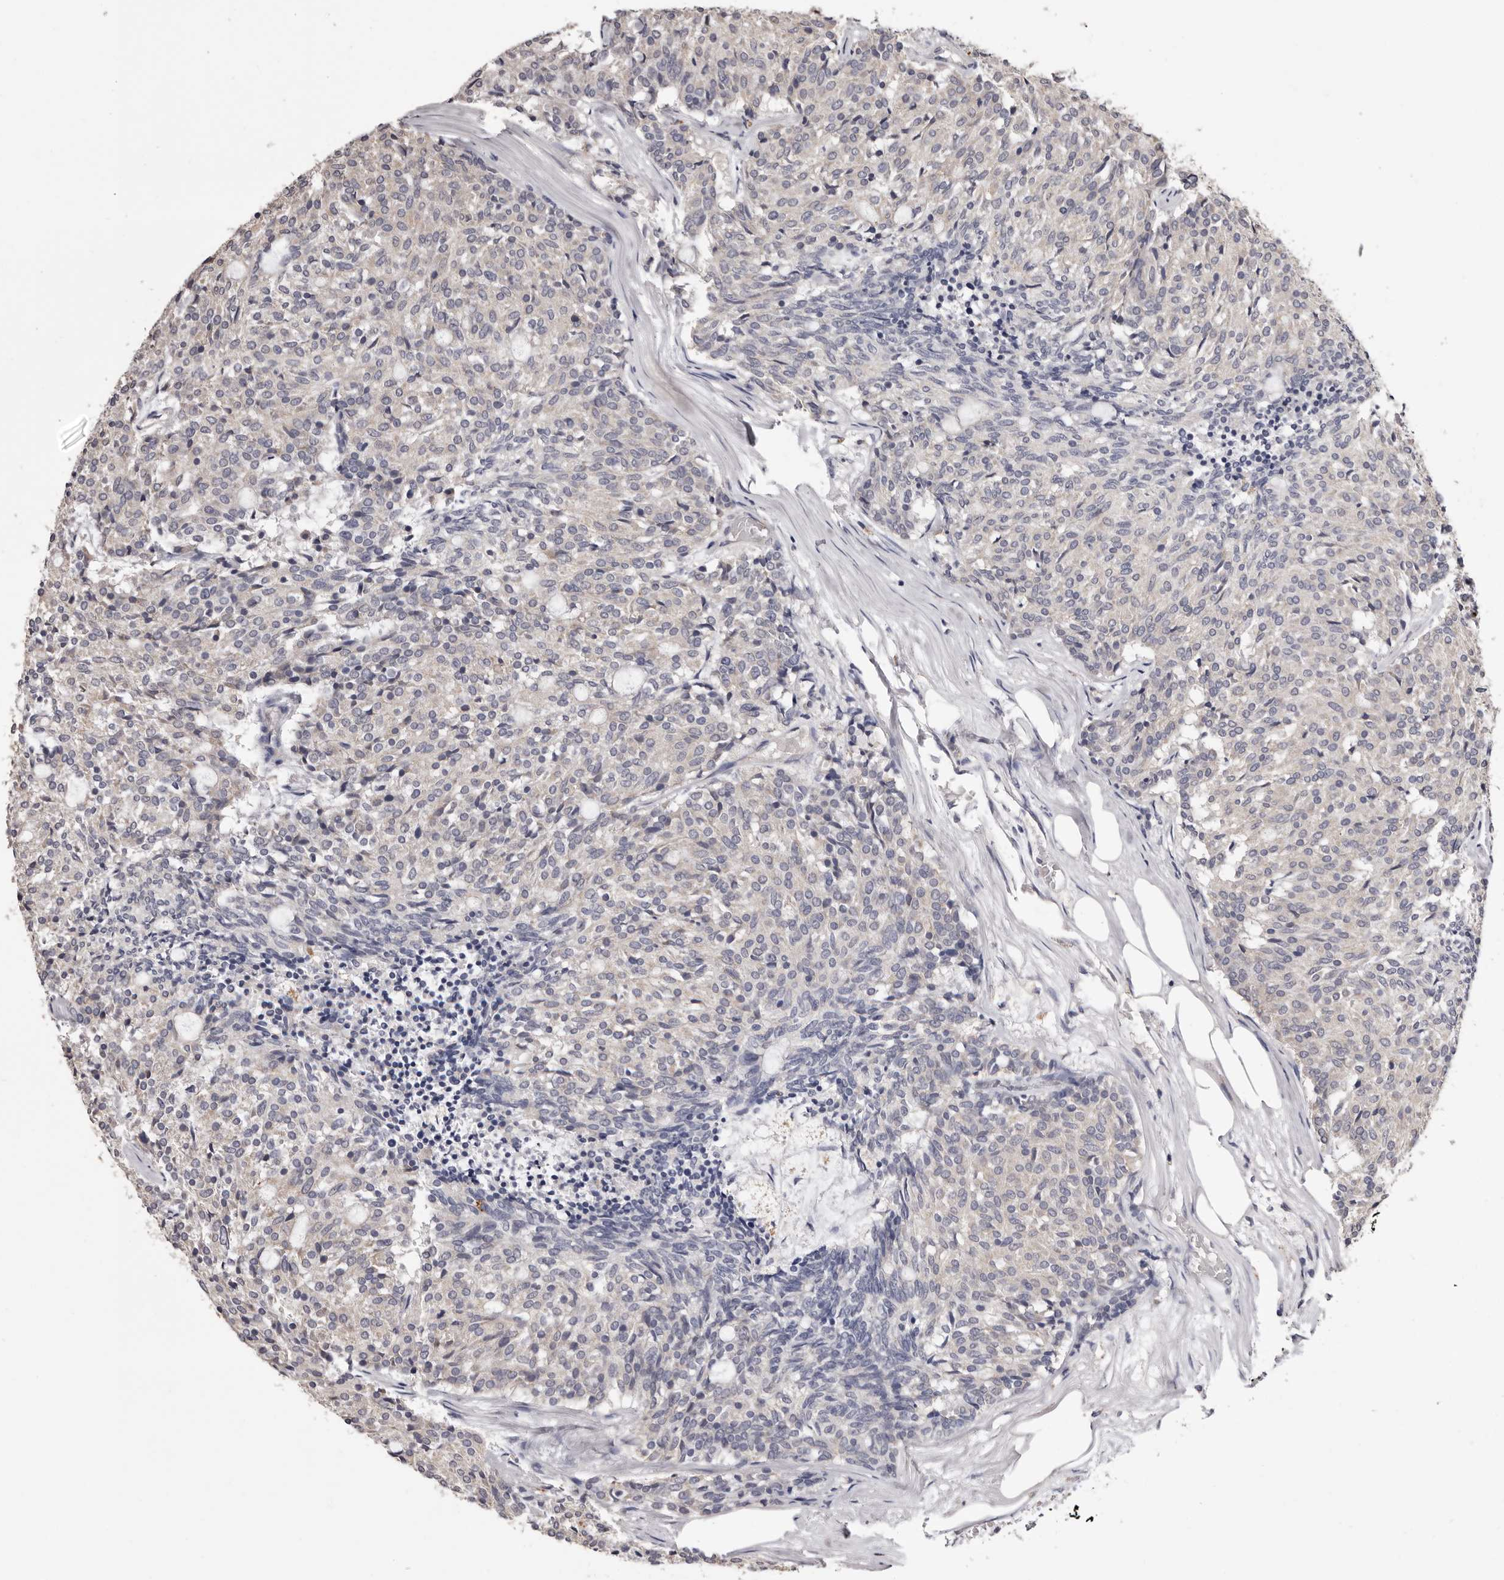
{"staining": {"intensity": "negative", "quantity": "none", "location": "none"}, "tissue": "carcinoid", "cell_type": "Tumor cells", "image_type": "cancer", "snomed": [{"axis": "morphology", "description": "Carcinoid, malignant, NOS"}, {"axis": "topography", "description": "Pancreas"}], "caption": "The image demonstrates no significant positivity in tumor cells of malignant carcinoid. (Brightfield microscopy of DAB (3,3'-diaminobenzidine) immunohistochemistry (IHC) at high magnification).", "gene": "ETNK1", "patient": {"sex": "female", "age": 54}}